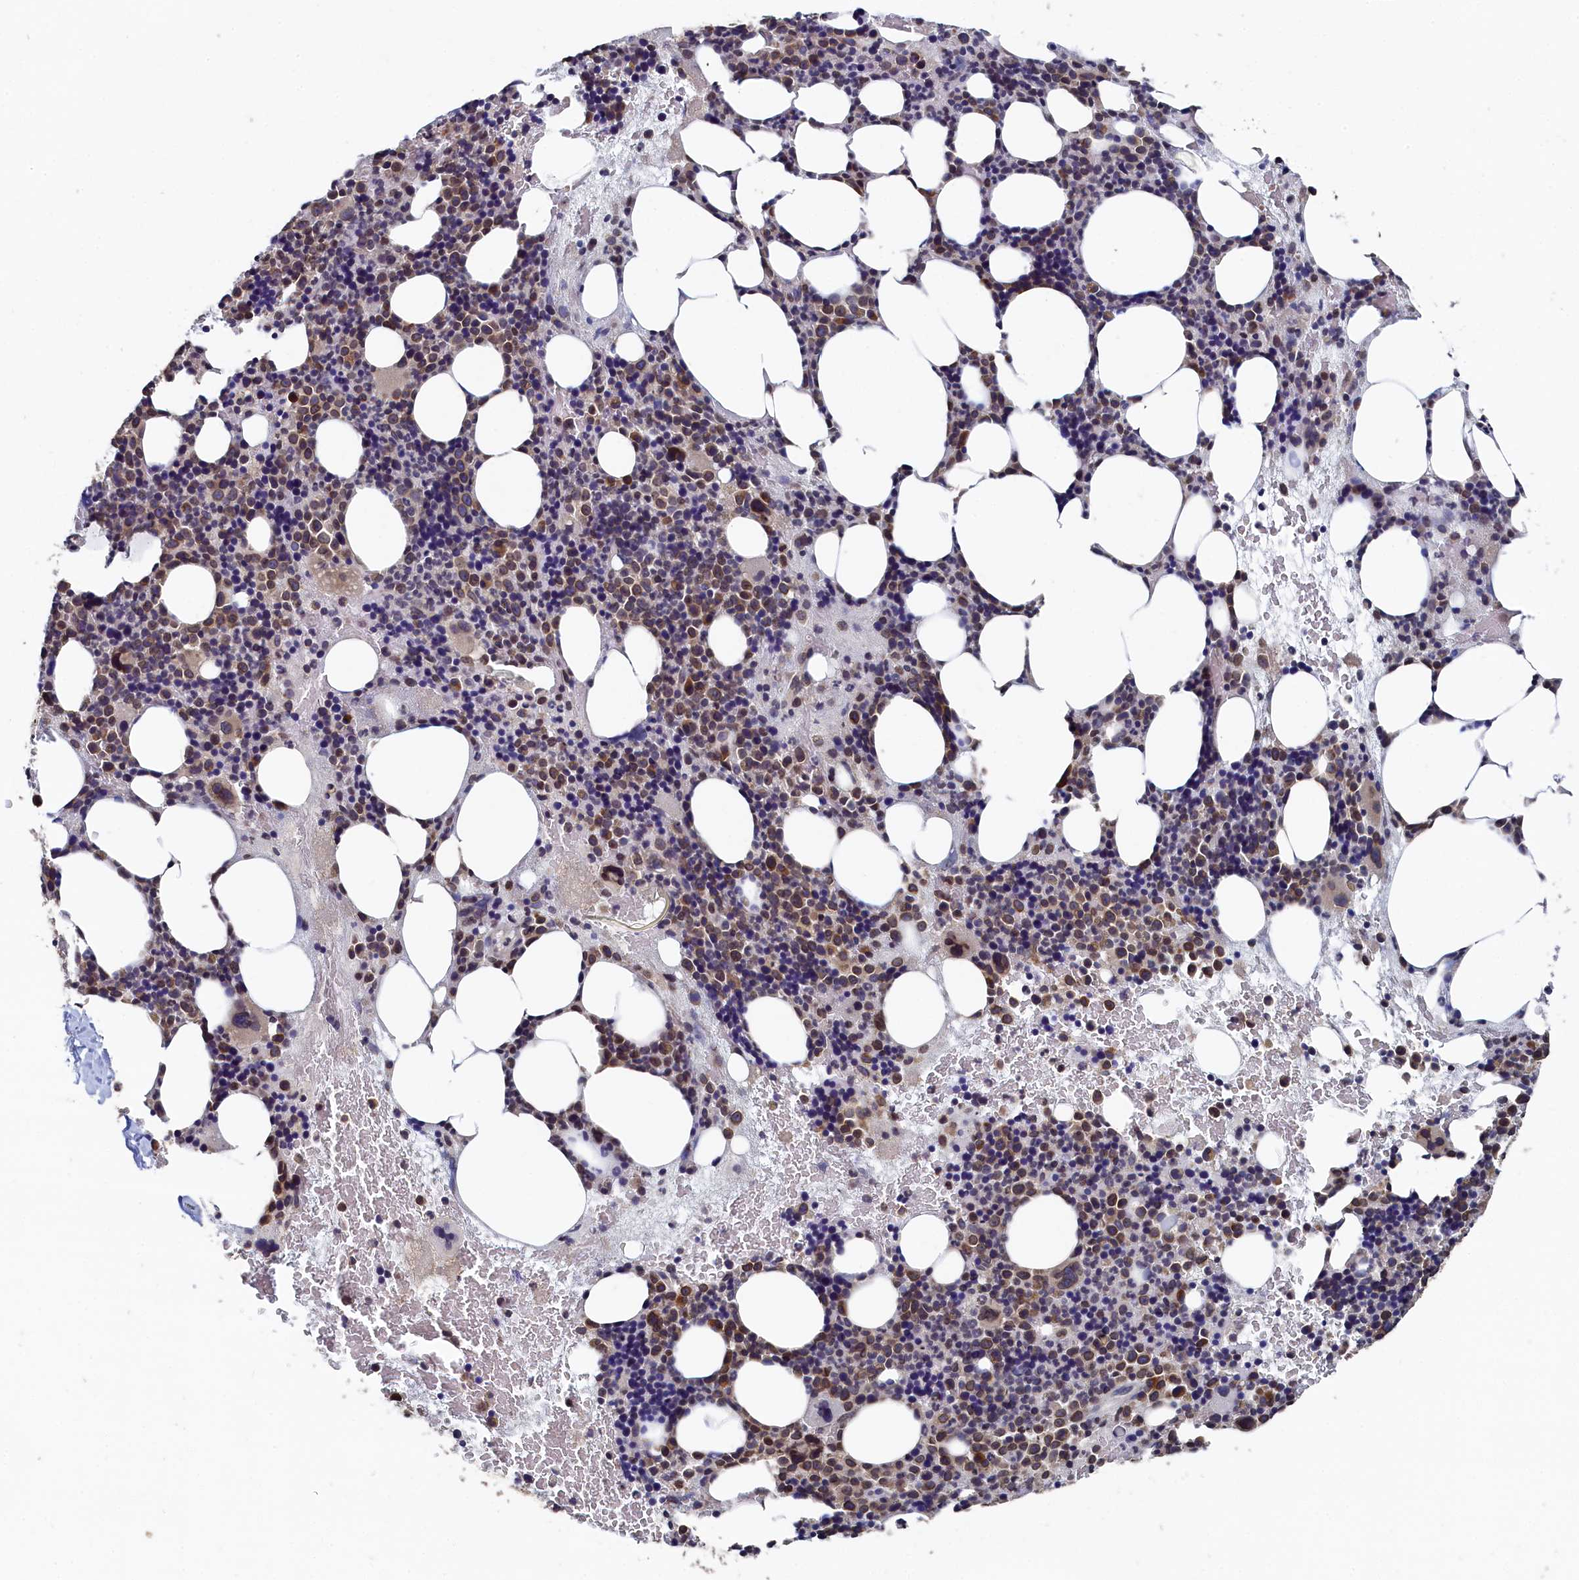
{"staining": {"intensity": "moderate", "quantity": ">75%", "location": "cytoplasmic/membranous,nuclear"}, "tissue": "bone marrow", "cell_type": "Hematopoietic cells", "image_type": "normal", "snomed": [{"axis": "morphology", "description": "Normal tissue, NOS"}, {"axis": "topography", "description": "Bone marrow"}], "caption": "Protein staining exhibits moderate cytoplasmic/membranous,nuclear staining in approximately >75% of hematopoietic cells in benign bone marrow. (DAB = brown stain, brightfield microscopy at high magnification).", "gene": "ANKEF1", "patient": {"sex": "male", "age": 89}}